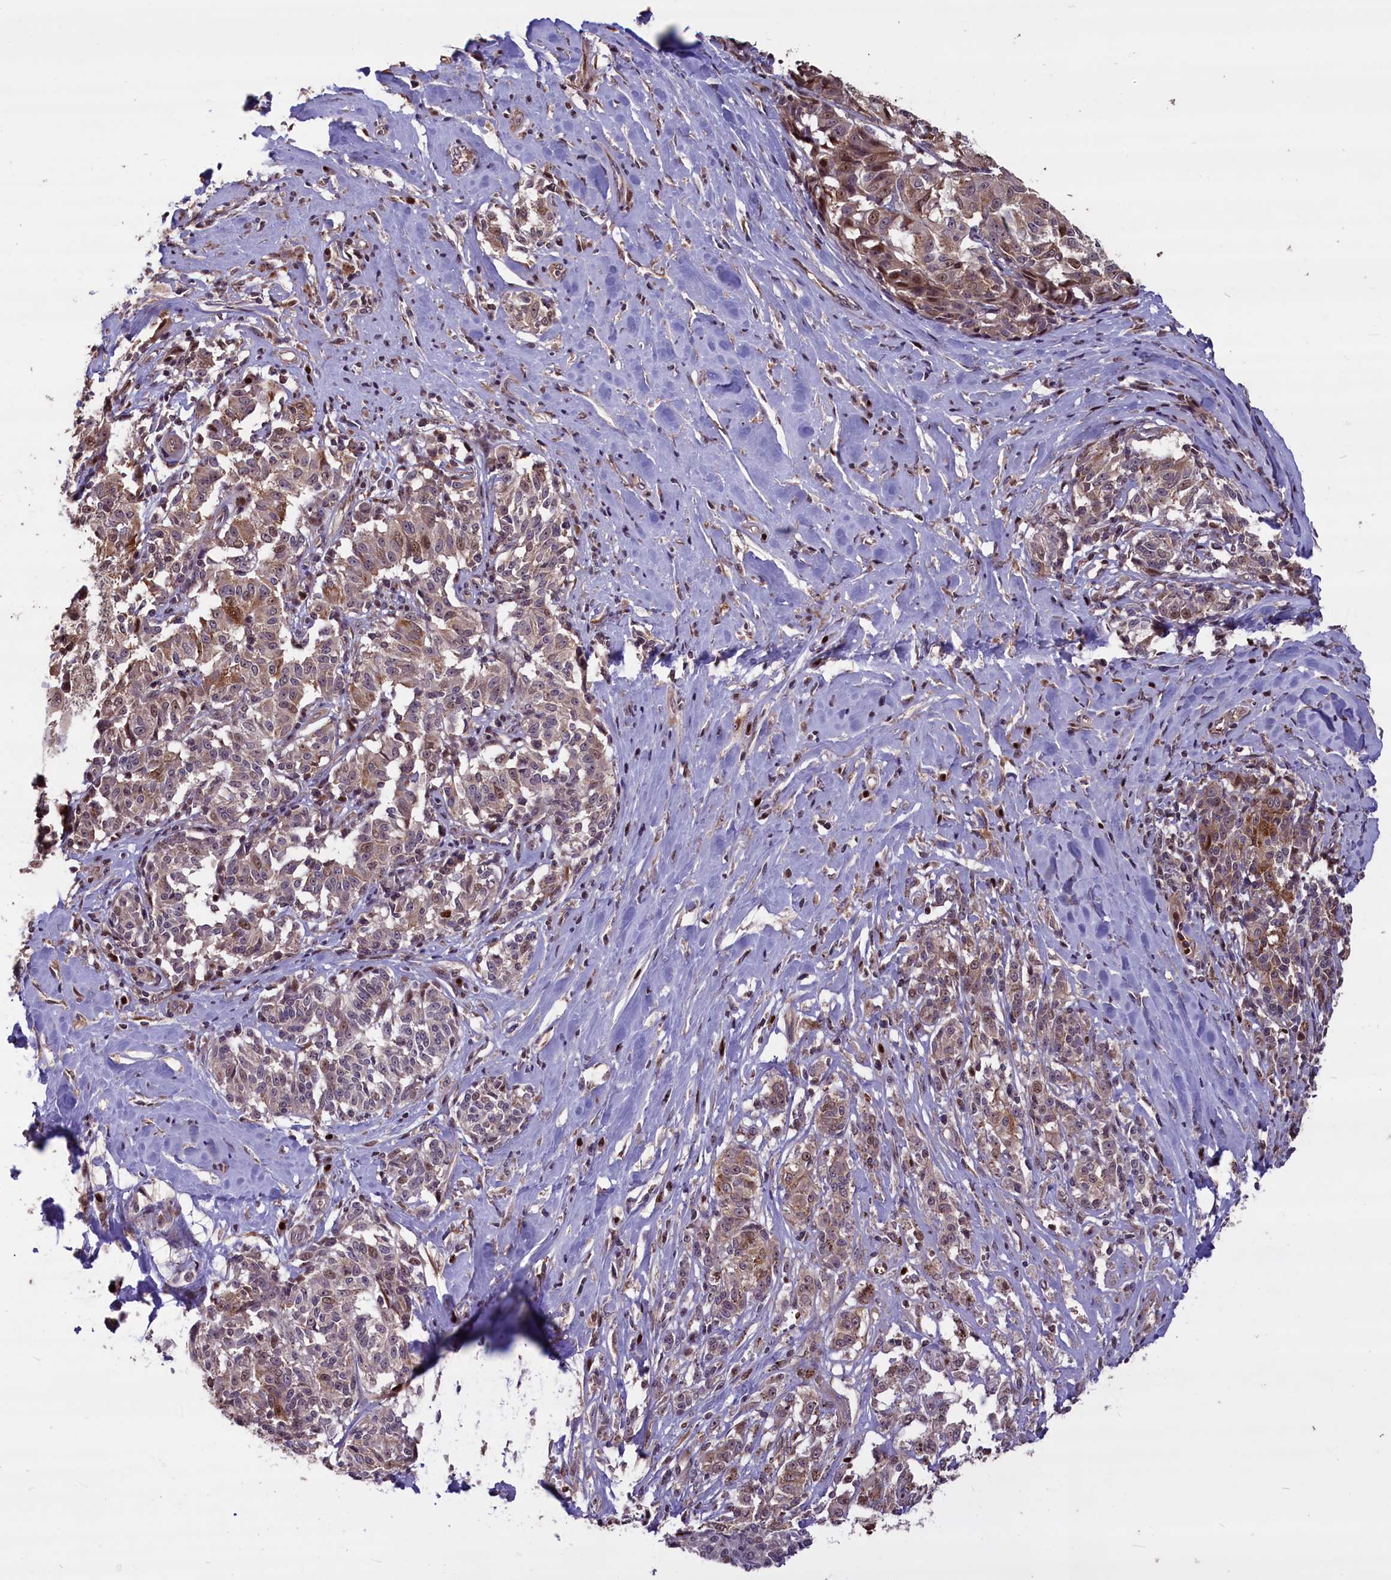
{"staining": {"intensity": "moderate", "quantity": ">75%", "location": "cytoplasmic/membranous,nuclear"}, "tissue": "melanoma", "cell_type": "Tumor cells", "image_type": "cancer", "snomed": [{"axis": "morphology", "description": "Malignant melanoma, NOS"}, {"axis": "topography", "description": "Skin"}], "caption": "Malignant melanoma tissue exhibits moderate cytoplasmic/membranous and nuclear staining in about >75% of tumor cells", "gene": "SHFL", "patient": {"sex": "female", "age": 72}}